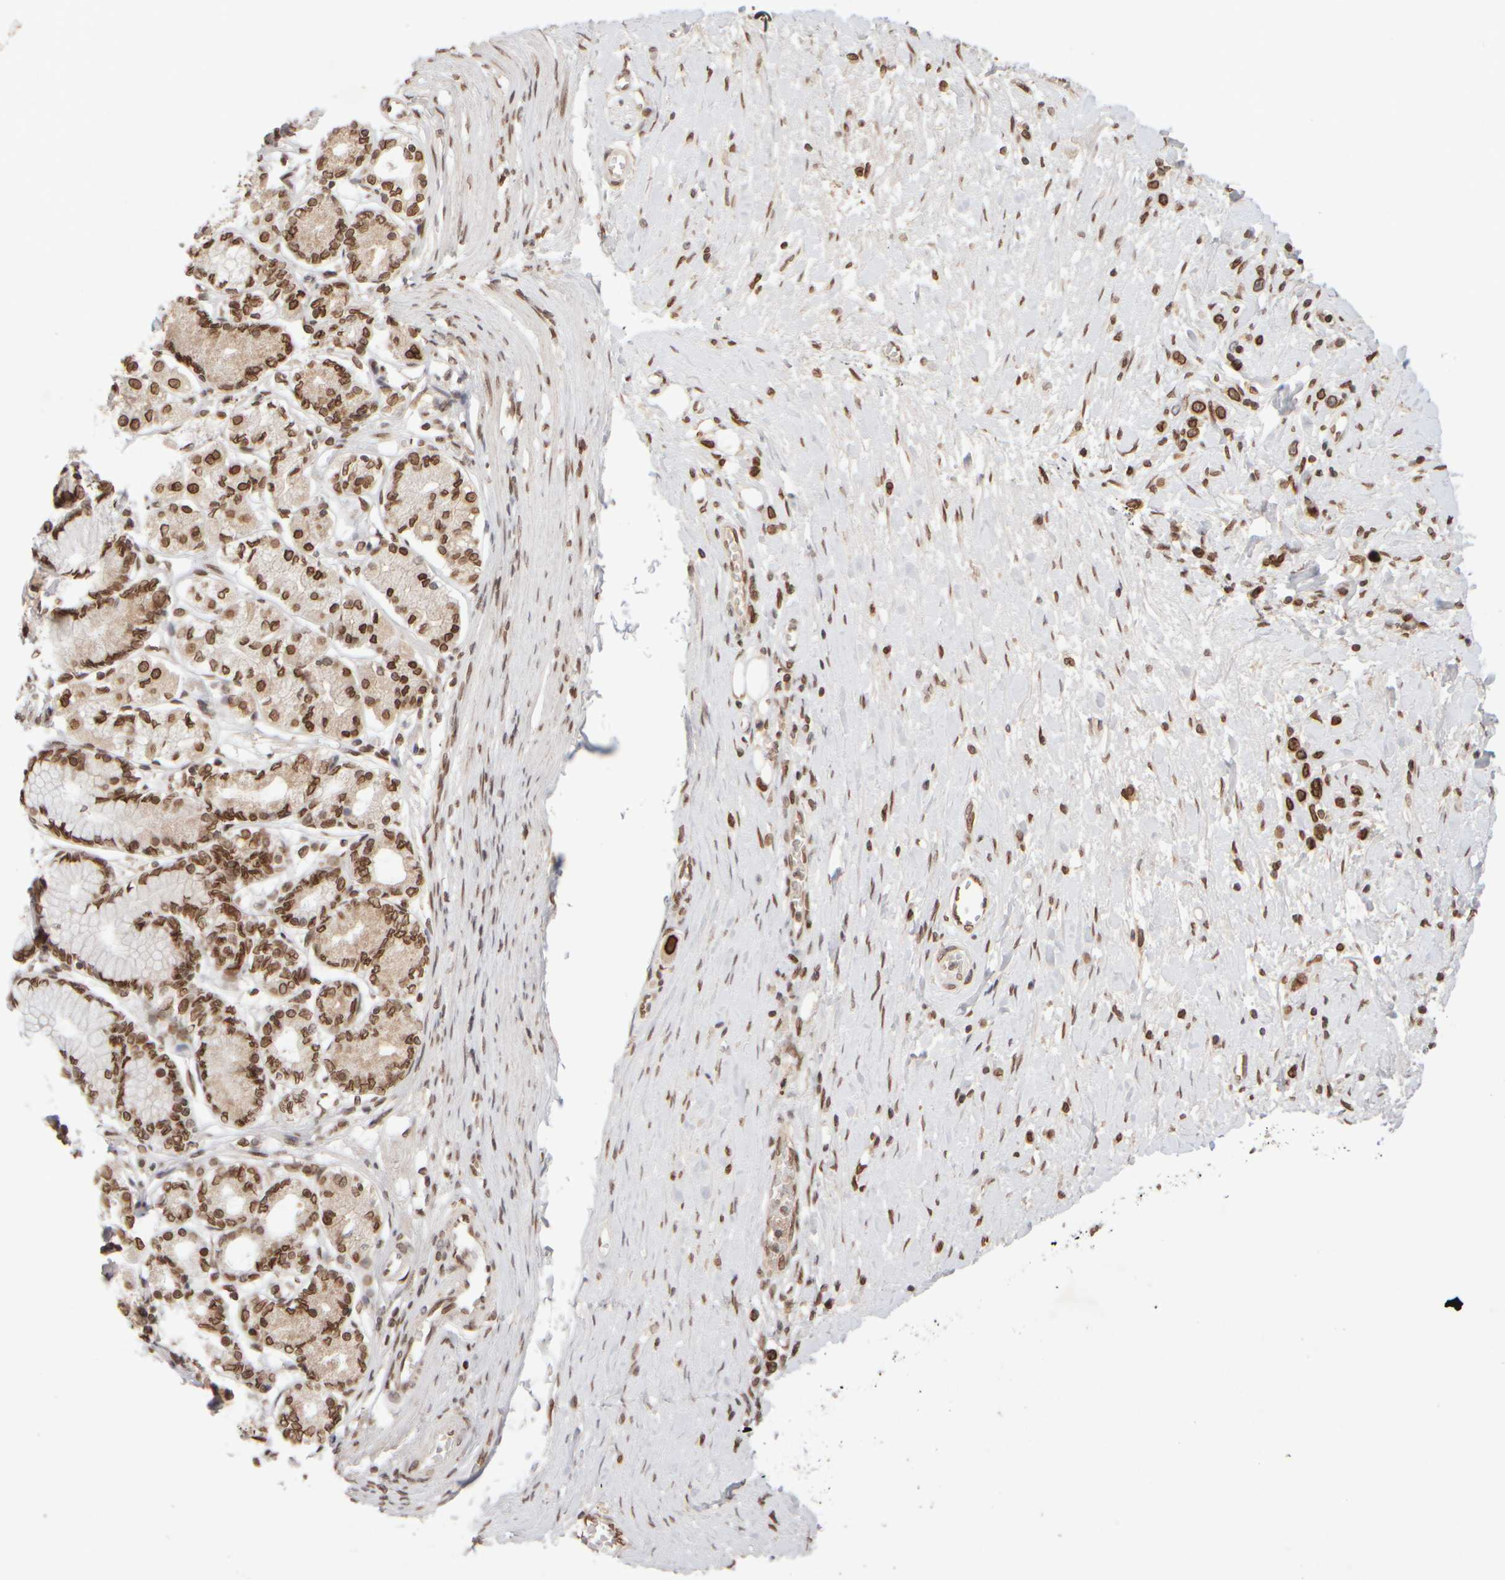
{"staining": {"intensity": "strong", "quantity": ">75%", "location": "cytoplasmic/membranous,nuclear"}, "tissue": "stomach cancer", "cell_type": "Tumor cells", "image_type": "cancer", "snomed": [{"axis": "morphology", "description": "Adenocarcinoma, NOS"}, {"axis": "topography", "description": "Stomach"}], "caption": "DAB immunohistochemical staining of adenocarcinoma (stomach) exhibits strong cytoplasmic/membranous and nuclear protein positivity in about >75% of tumor cells.", "gene": "ZC3HC1", "patient": {"sex": "female", "age": 65}}